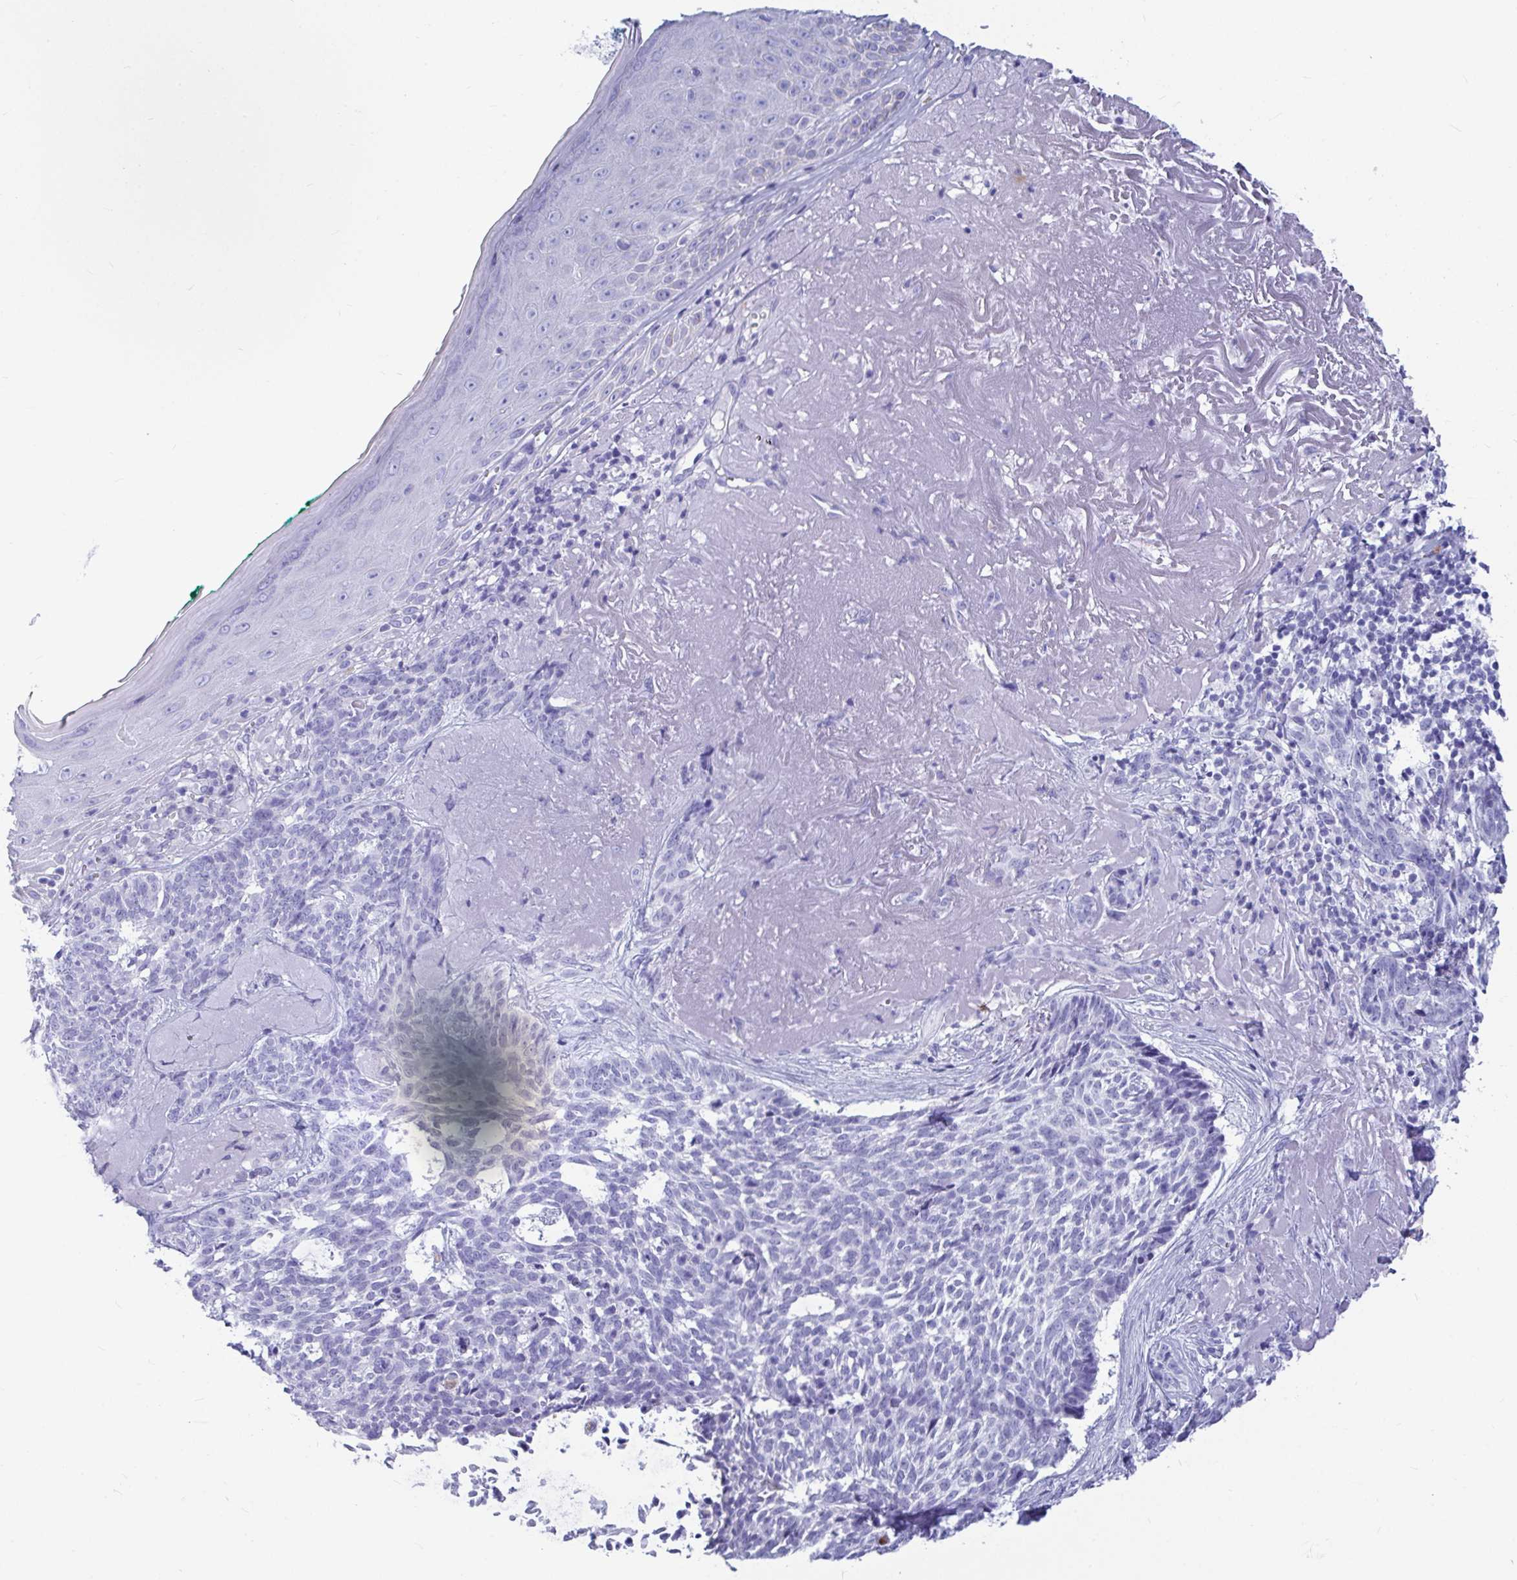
{"staining": {"intensity": "negative", "quantity": "none", "location": "none"}, "tissue": "skin cancer", "cell_type": "Tumor cells", "image_type": "cancer", "snomed": [{"axis": "morphology", "description": "Basal cell carcinoma"}, {"axis": "topography", "description": "Skin"}, {"axis": "topography", "description": "Skin of face"}], "caption": "The immunohistochemistry (IHC) micrograph has no significant positivity in tumor cells of skin basal cell carcinoma tissue.", "gene": "OR5J2", "patient": {"sex": "female", "age": 95}}